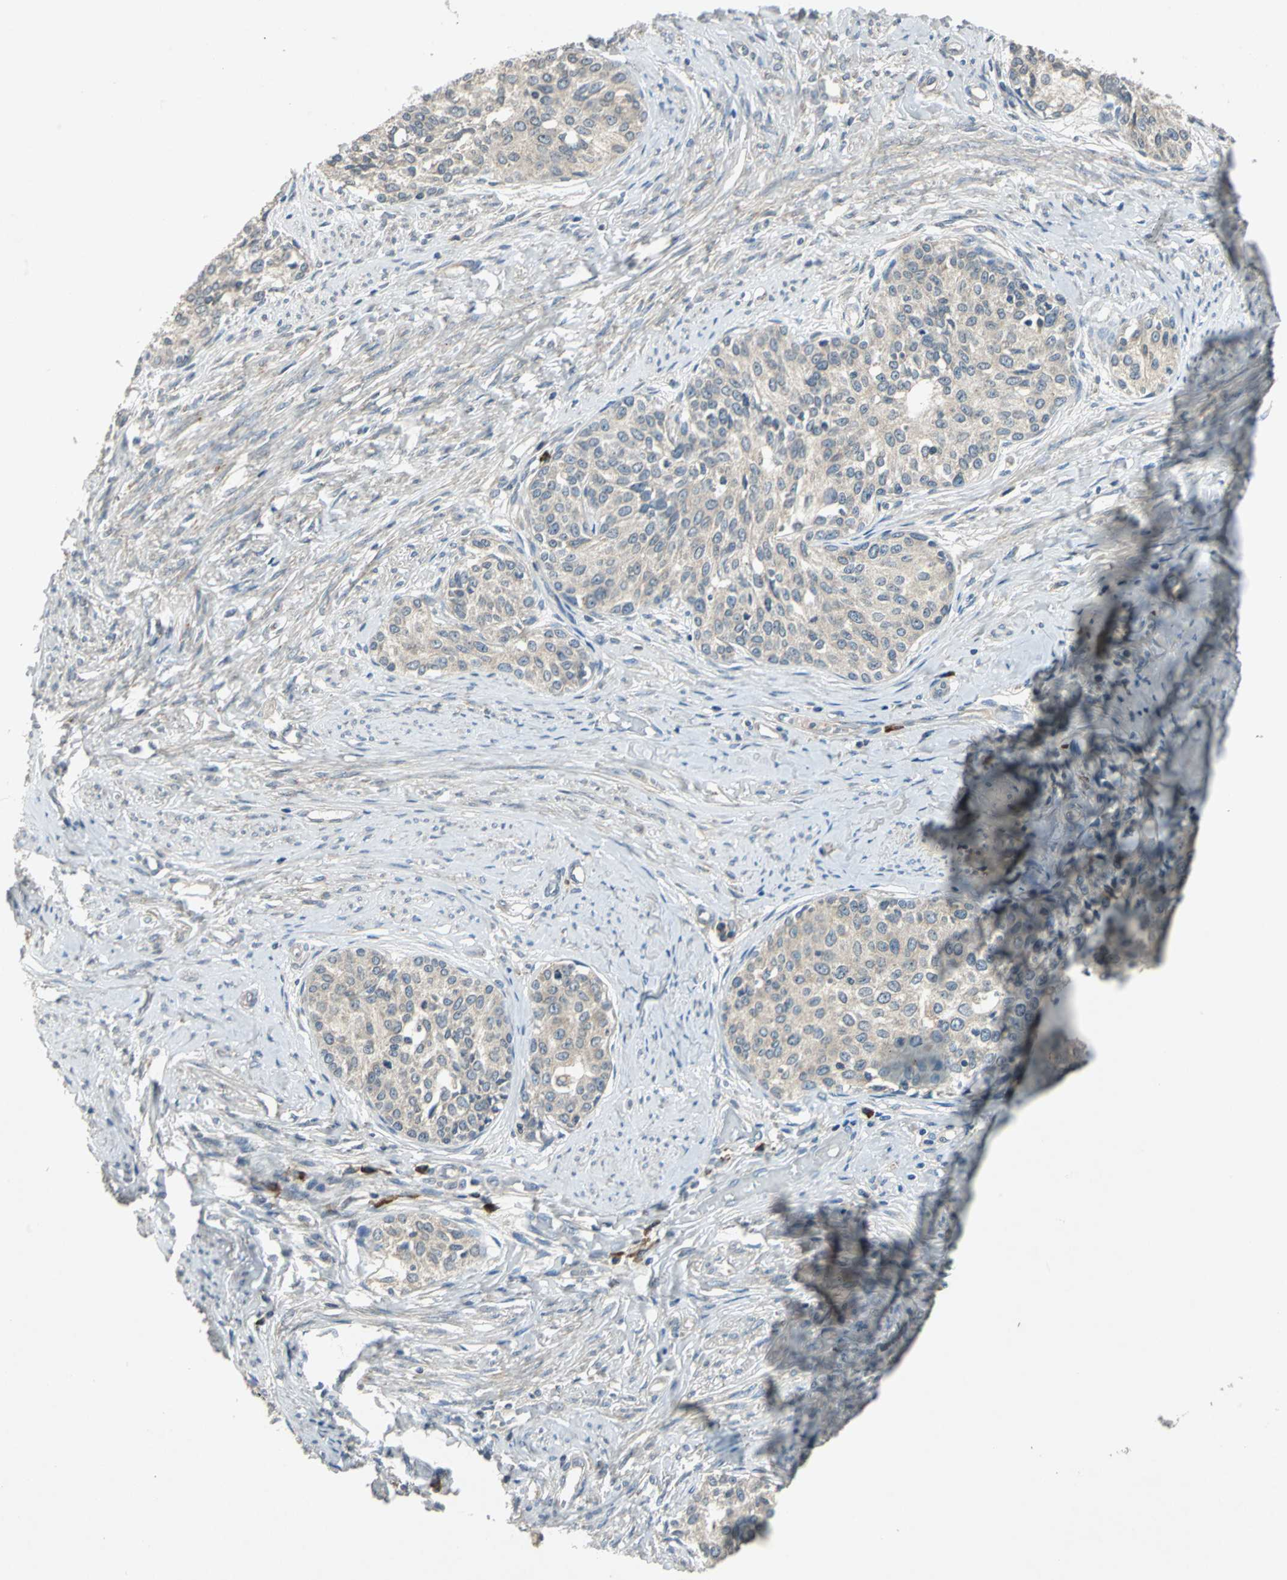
{"staining": {"intensity": "weak", "quantity": ">75%", "location": "cytoplasmic/membranous"}, "tissue": "cervical cancer", "cell_type": "Tumor cells", "image_type": "cancer", "snomed": [{"axis": "morphology", "description": "Squamous cell carcinoma, NOS"}, {"axis": "morphology", "description": "Adenocarcinoma, NOS"}, {"axis": "topography", "description": "Cervix"}], "caption": "The immunohistochemical stain shows weak cytoplasmic/membranous positivity in tumor cells of cervical adenocarcinoma tissue.", "gene": "SLC2A13", "patient": {"sex": "female", "age": 52}}